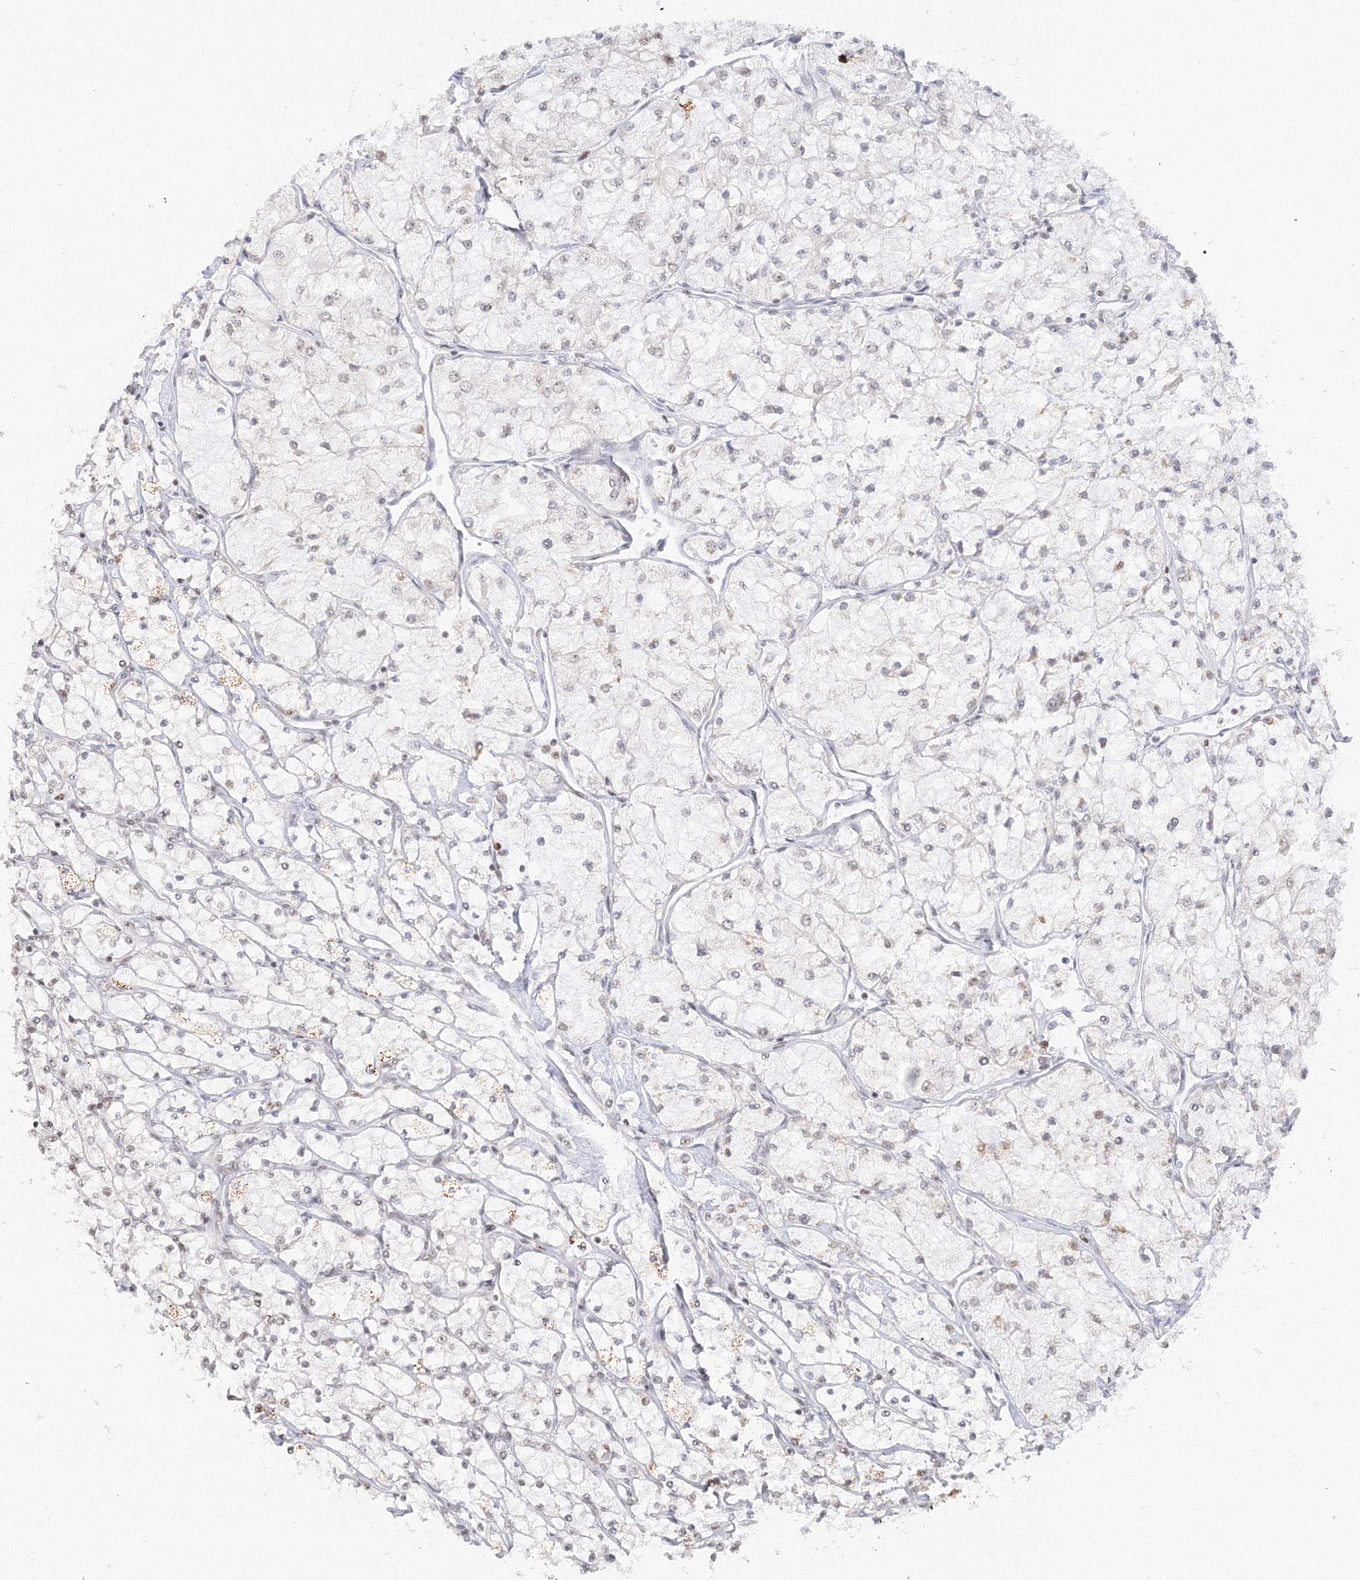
{"staining": {"intensity": "weak", "quantity": "<25%", "location": "nuclear"}, "tissue": "renal cancer", "cell_type": "Tumor cells", "image_type": "cancer", "snomed": [{"axis": "morphology", "description": "Adenocarcinoma, NOS"}, {"axis": "topography", "description": "Kidney"}], "caption": "The image demonstrates no significant staining in tumor cells of renal adenocarcinoma.", "gene": "PPP4R2", "patient": {"sex": "male", "age": 80}}